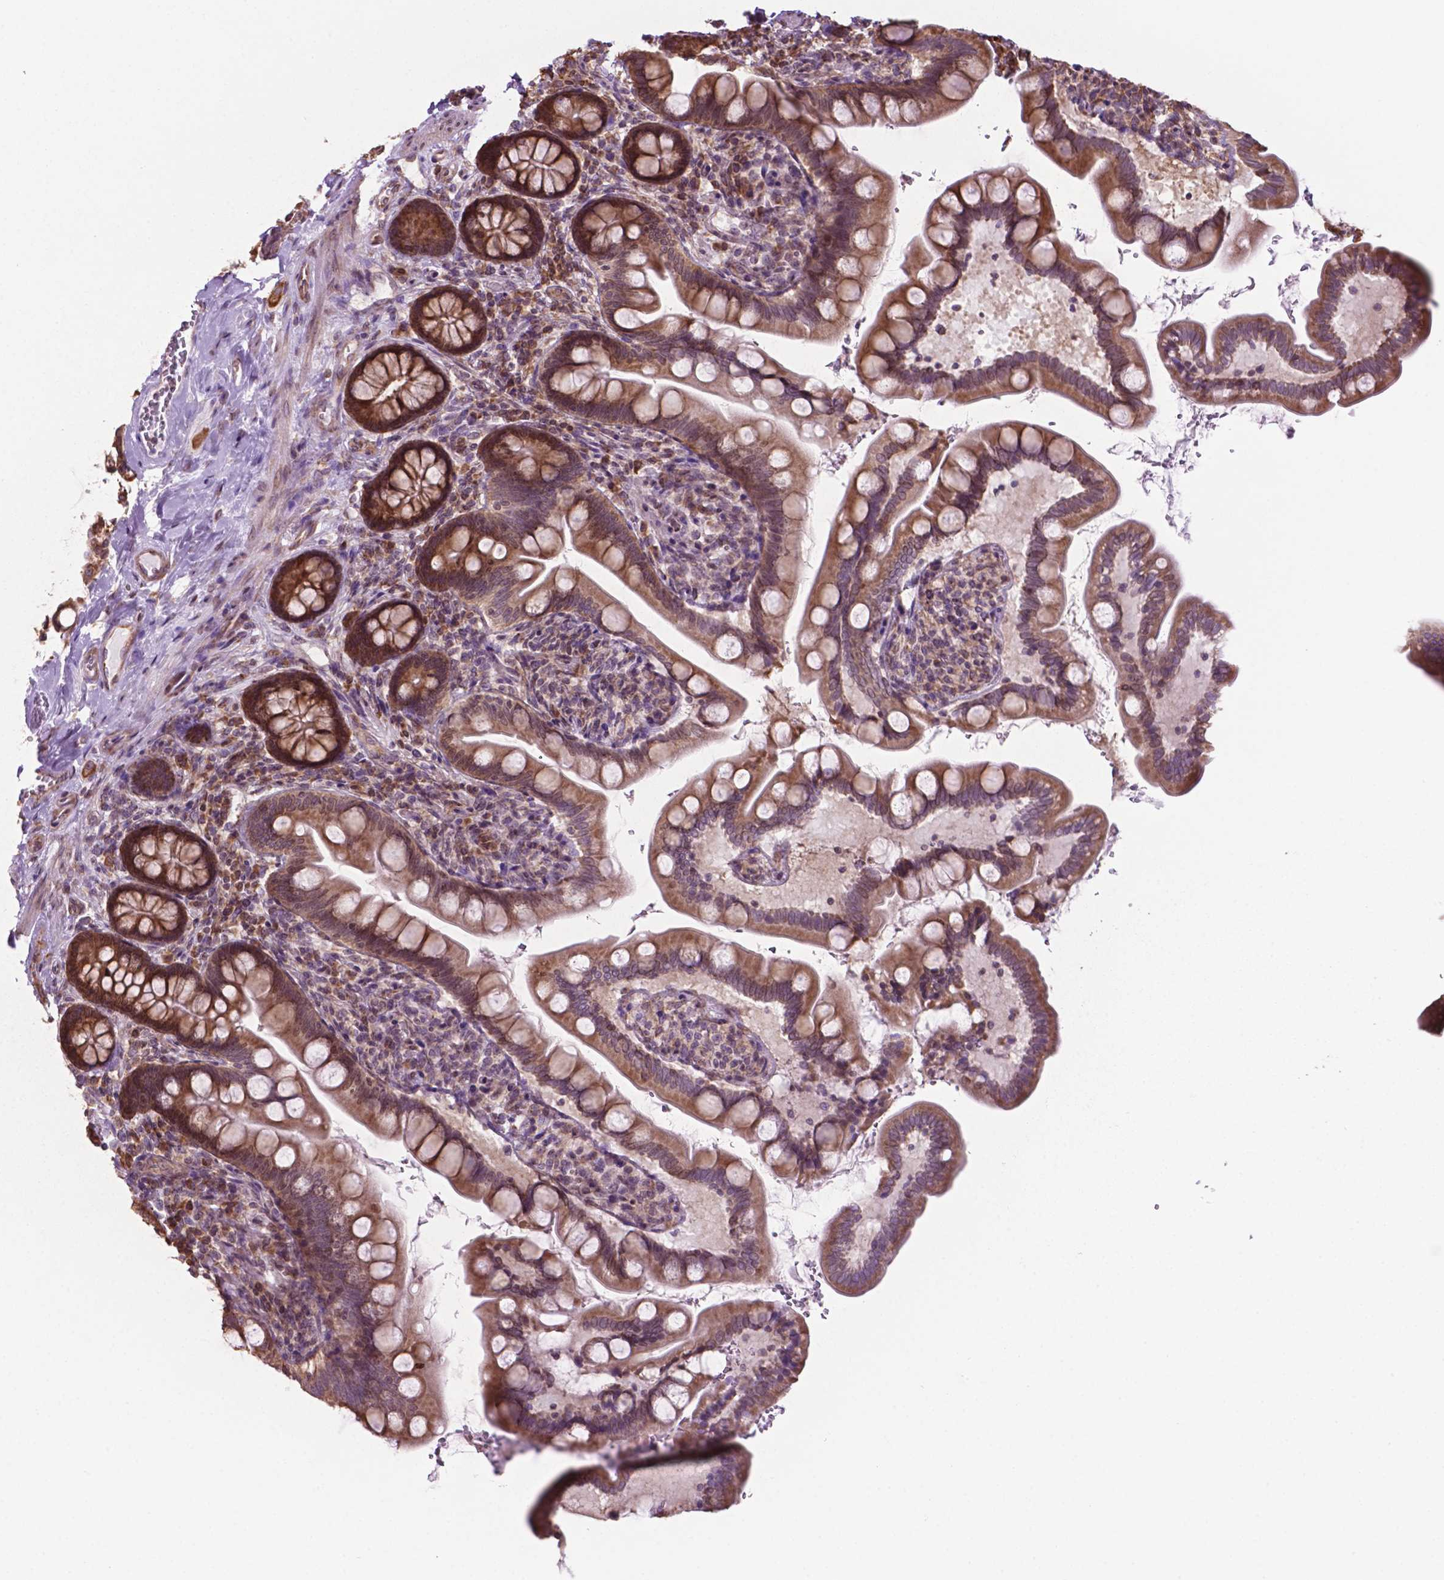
{"staining": {"intensity": "strong", "quantity": ">75%", "location": "cytoplasmic/membranous"}, "tissue": "small intestine", "cell_type": "Glandular cells", "image_type": "normal", "snomed": [{"axis": "morphology", "description": "Normal tissue, NOS"}, {"axis": "topography", "description": "Small intestine"}], "caption": "Small intestine stained for a protein (brown) shows strong cytoplasmic/membranous positive expression in approximately >75% of glandular cells.", "gene": "RPL29", "patient": {"sex": "female", "age": 56}}